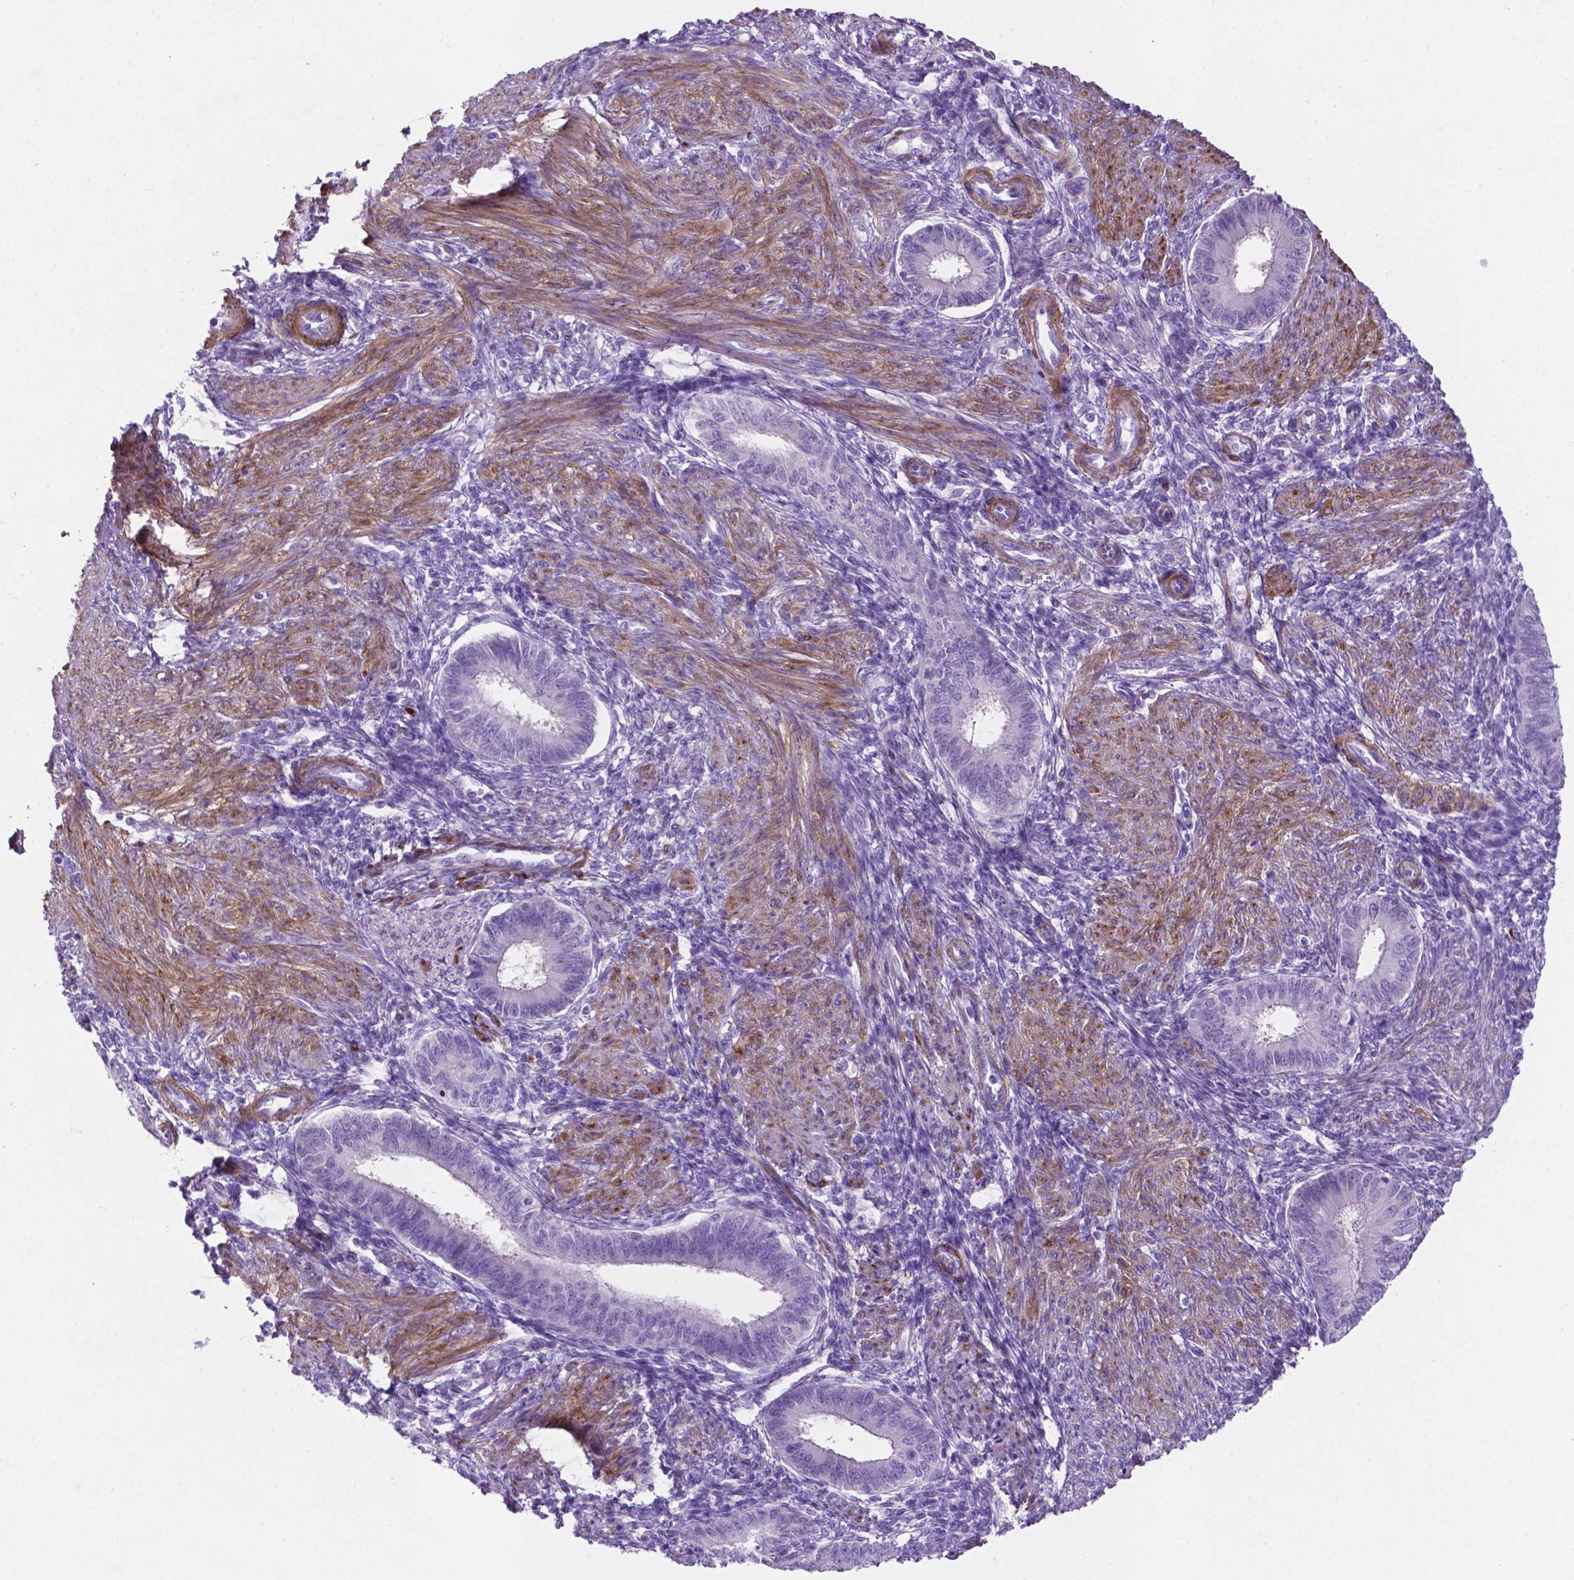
{"staining": {"intensity": "negative", "quantity": "none", "location": "none"}, "tissue": "endometrium", "cell_type": "Cells in endometrial stroma", "image_type": "normal", "snomed": [{"axis": "morphology", "description": "Normal tissue, NOS"}, {"axis": "topography", "description": "Endometrium"}], "caption": "This is an immunohistochemistry (IHC) histopathology image of benign endometrium. There is no expression in cells in endometrial stroma.", "gene": "ASPG", "patient": {"sex": "female", "age": 39}}